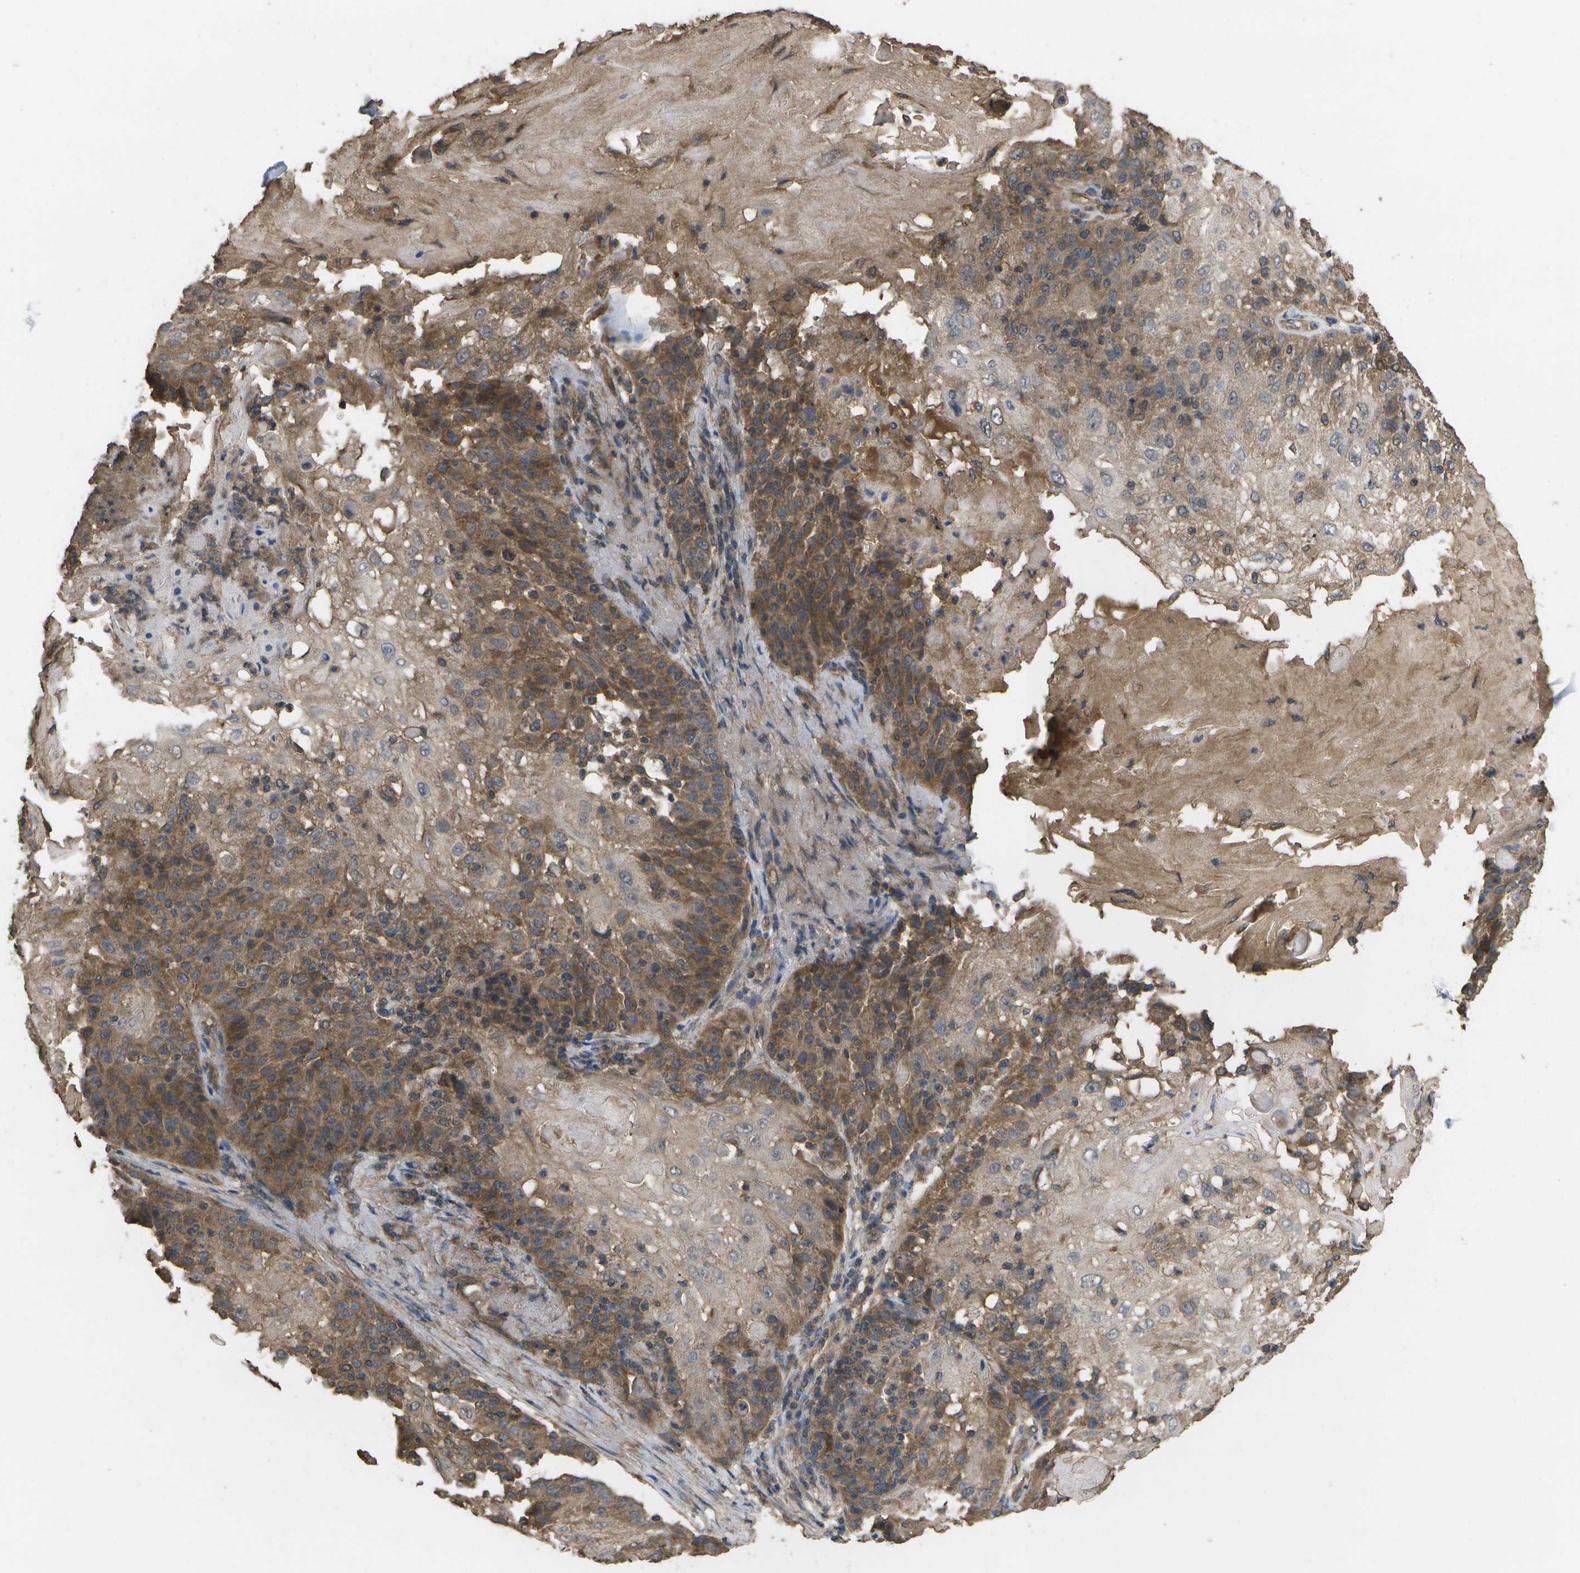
{"staining": {"intensity": "moderate", "quantity": ">75%", "location": "cytoplasmic/membranous"}, "tissue": "skin cancer", "cell_type": "Tumor cells", "image_type": "cancer", "snomed": [{"axis": "morphology", "description": "Normal tissue, NOS"}, {"axis": "morphology", "description": "Squamous cell carcinoma, NOS"}, {"axis": "topography", "description": "Skin"}], "caption": "There is medium levels of moderate cytoplasmic/membranous staining in tumor cells of skin cancer, as demonstrated by immunohistochemical staining (brown color).", "gene": "SACS", "patient": {"sex": "female", "age": 83}}